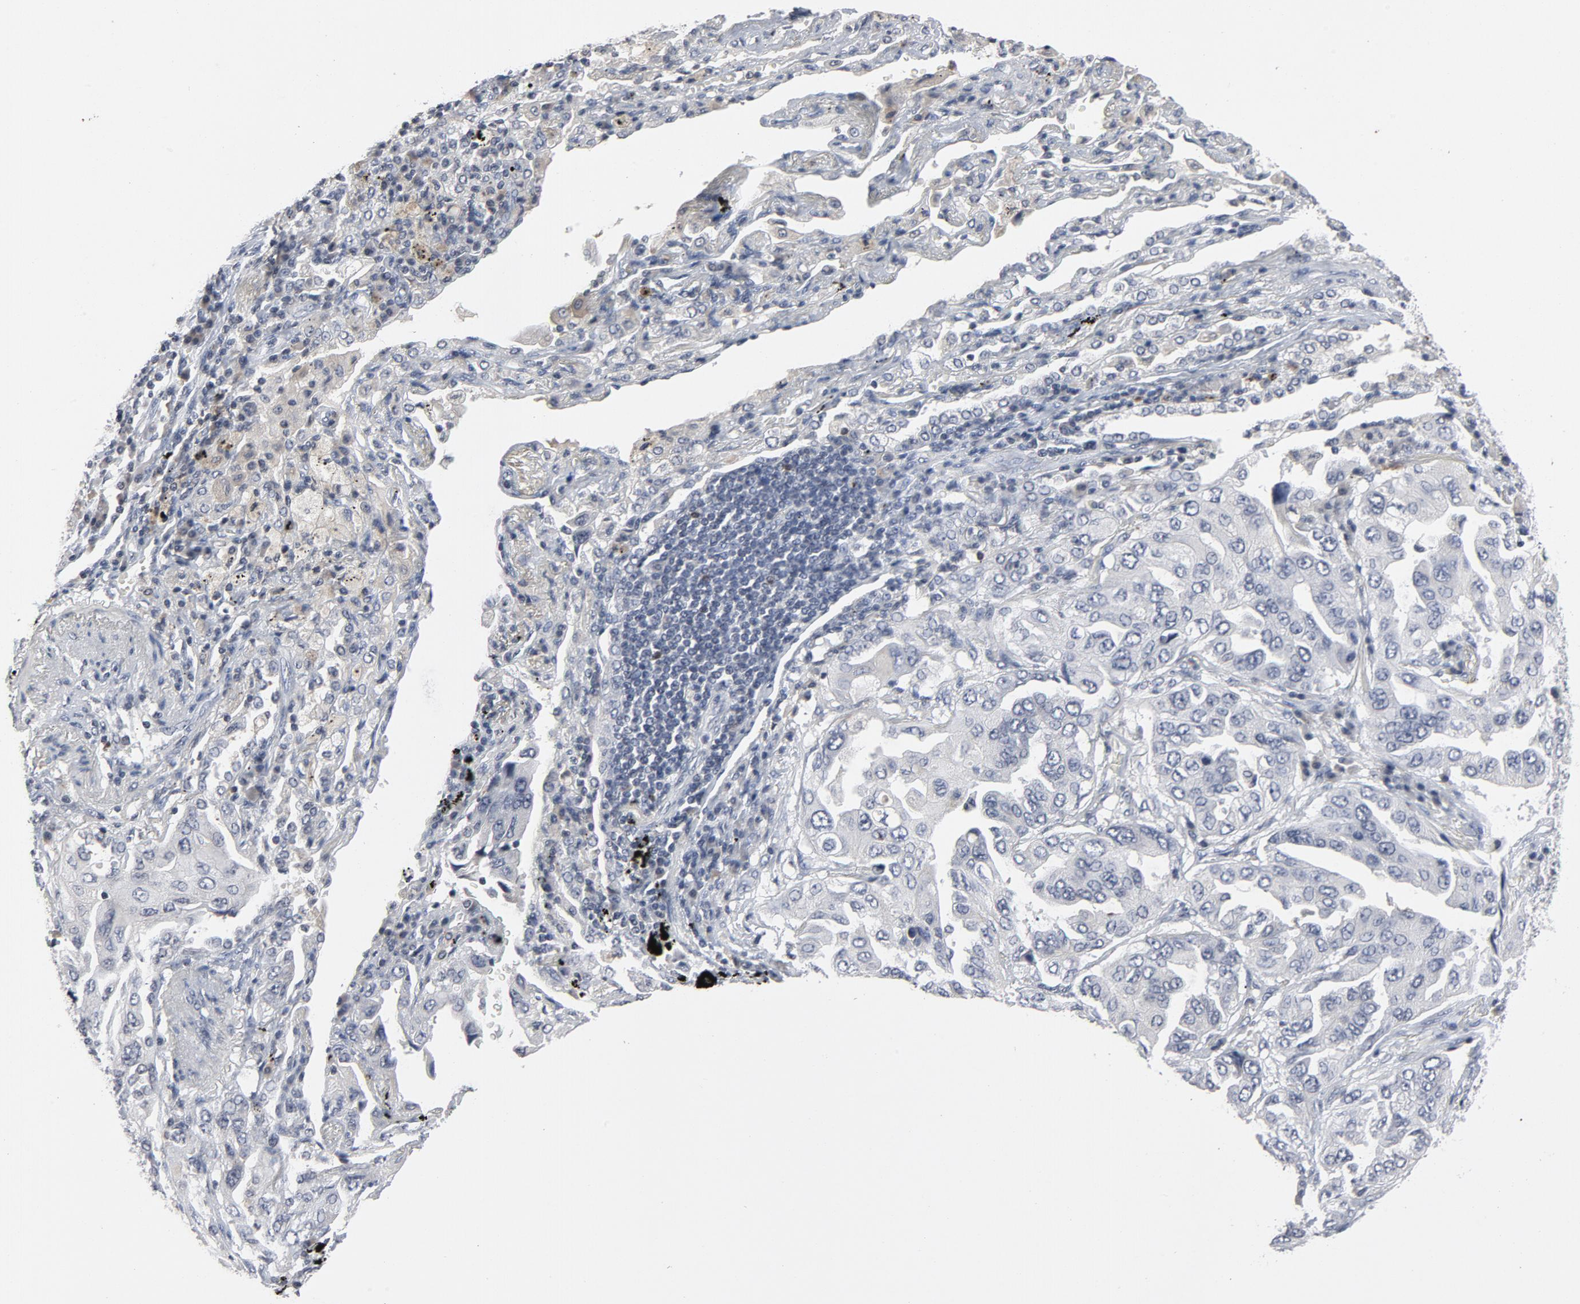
{"staining": {"intensity": "negative", "quantity": "none", "location": "none"}, "tissue": "lung cancer", "cell_type": "Tumor cells", "image_type": "cancer", "snomed": [{"axis": "morphology", "description": "Adenocarcinoma, NOS"}, {"axis": "topography", "description": "Lung"}], "caption": "Immunohistochemistry micrograph of neoplastic tissue: lung cancer (adenocarcinoma) stained with DAB (3,3'-diaminobenzidine) displays no significant protein positivity in tumor cells.", "gene": "TCL1A", "patient": {"sex": "female", "age": 65}}